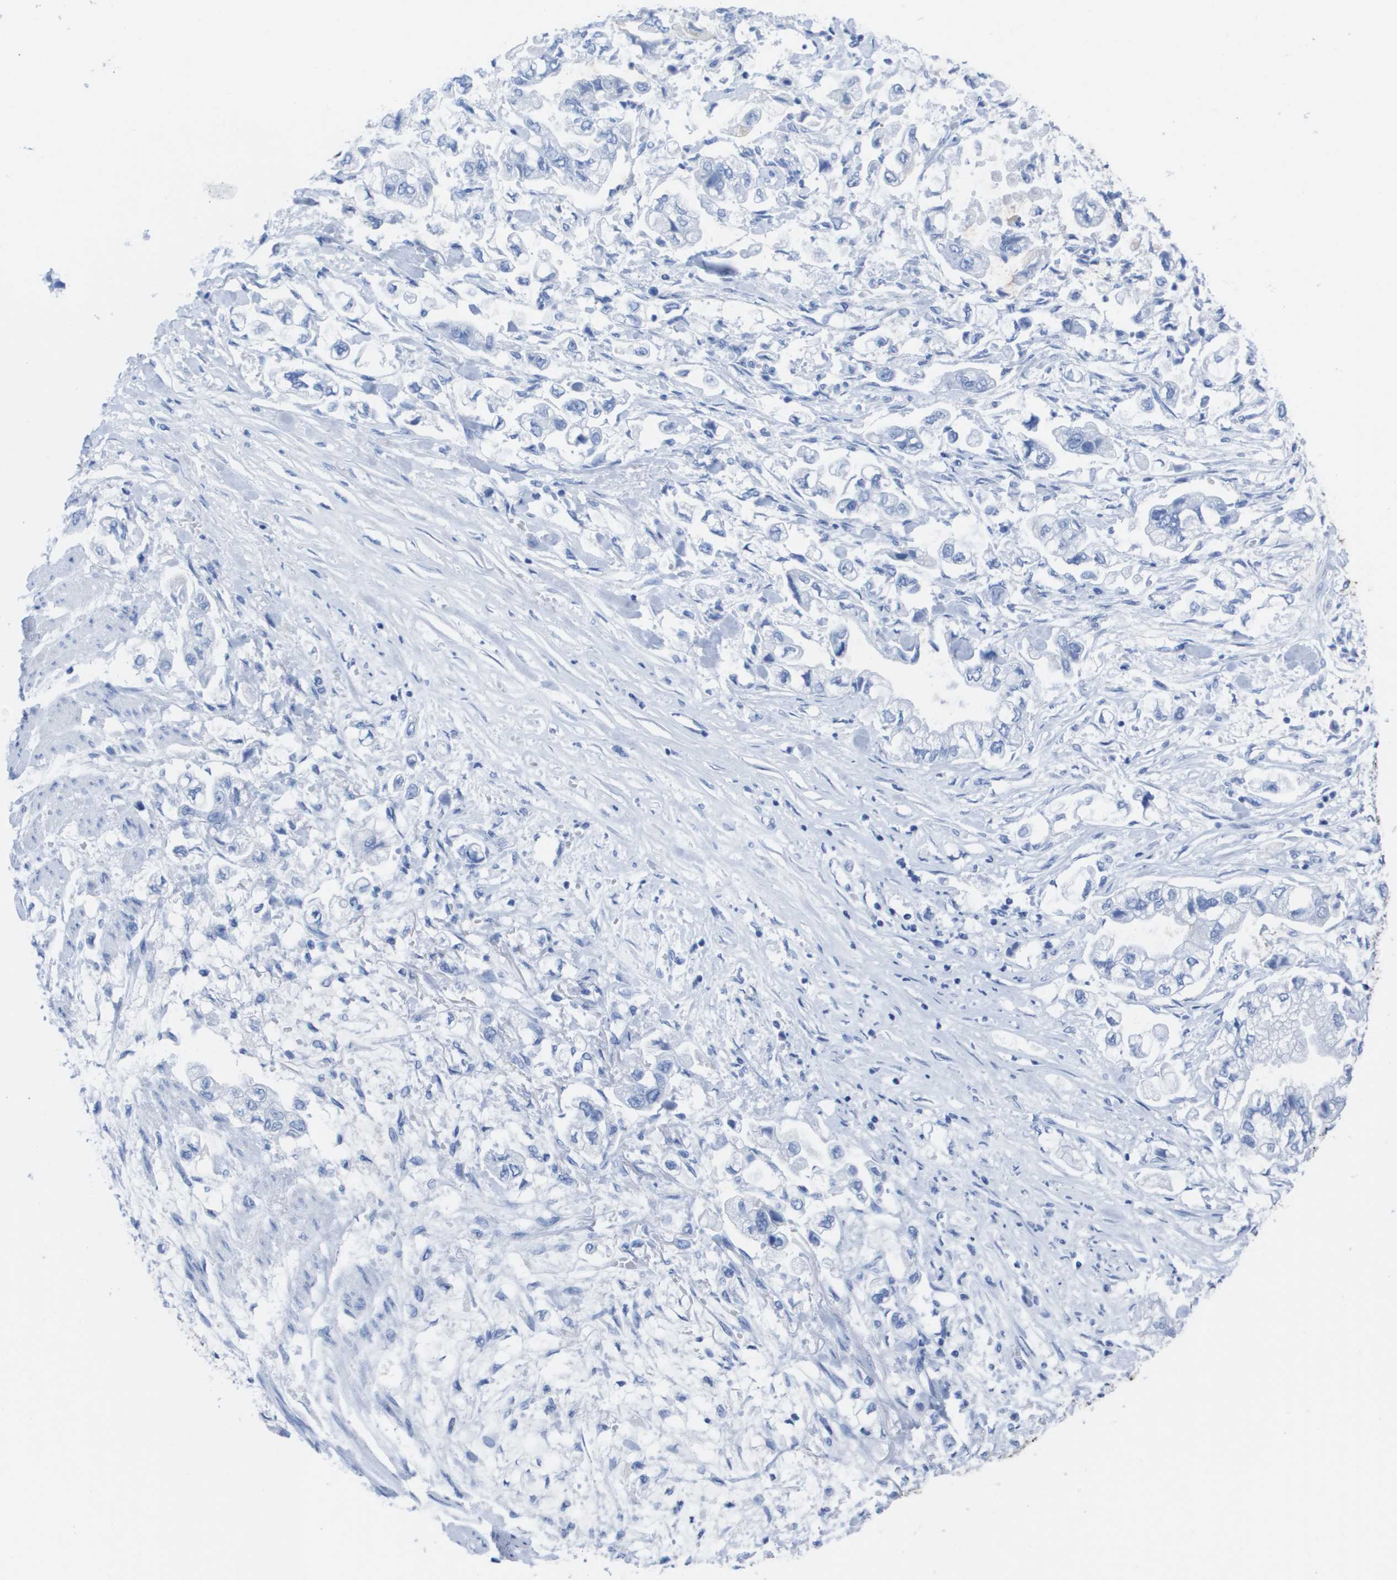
{"staining": {"intensity": "negative", "quantity": "none", "location": "none"}, "tissue": "stomach cancer", "cell_type": "Tumor cells", "image_type": "cancer", "snomed": [{"axis": "morphology", "description": "Normal tissue, NOS"}, {"axis": "morphology", "description": "Adenocarcinoma, NOS"}, {"axis": "topography", "description": "Stomach"}], "caption": "High power microscopy image of an IHC photomicrograph of stomach adenocarcinoma, revealing no significant positivity in tumor cells. (DAB immunohistochemistry visualized using brightfield microscopy, high magnification).", "gene": "KCNA3", "patient": {"sex": "male", "age": 62}}